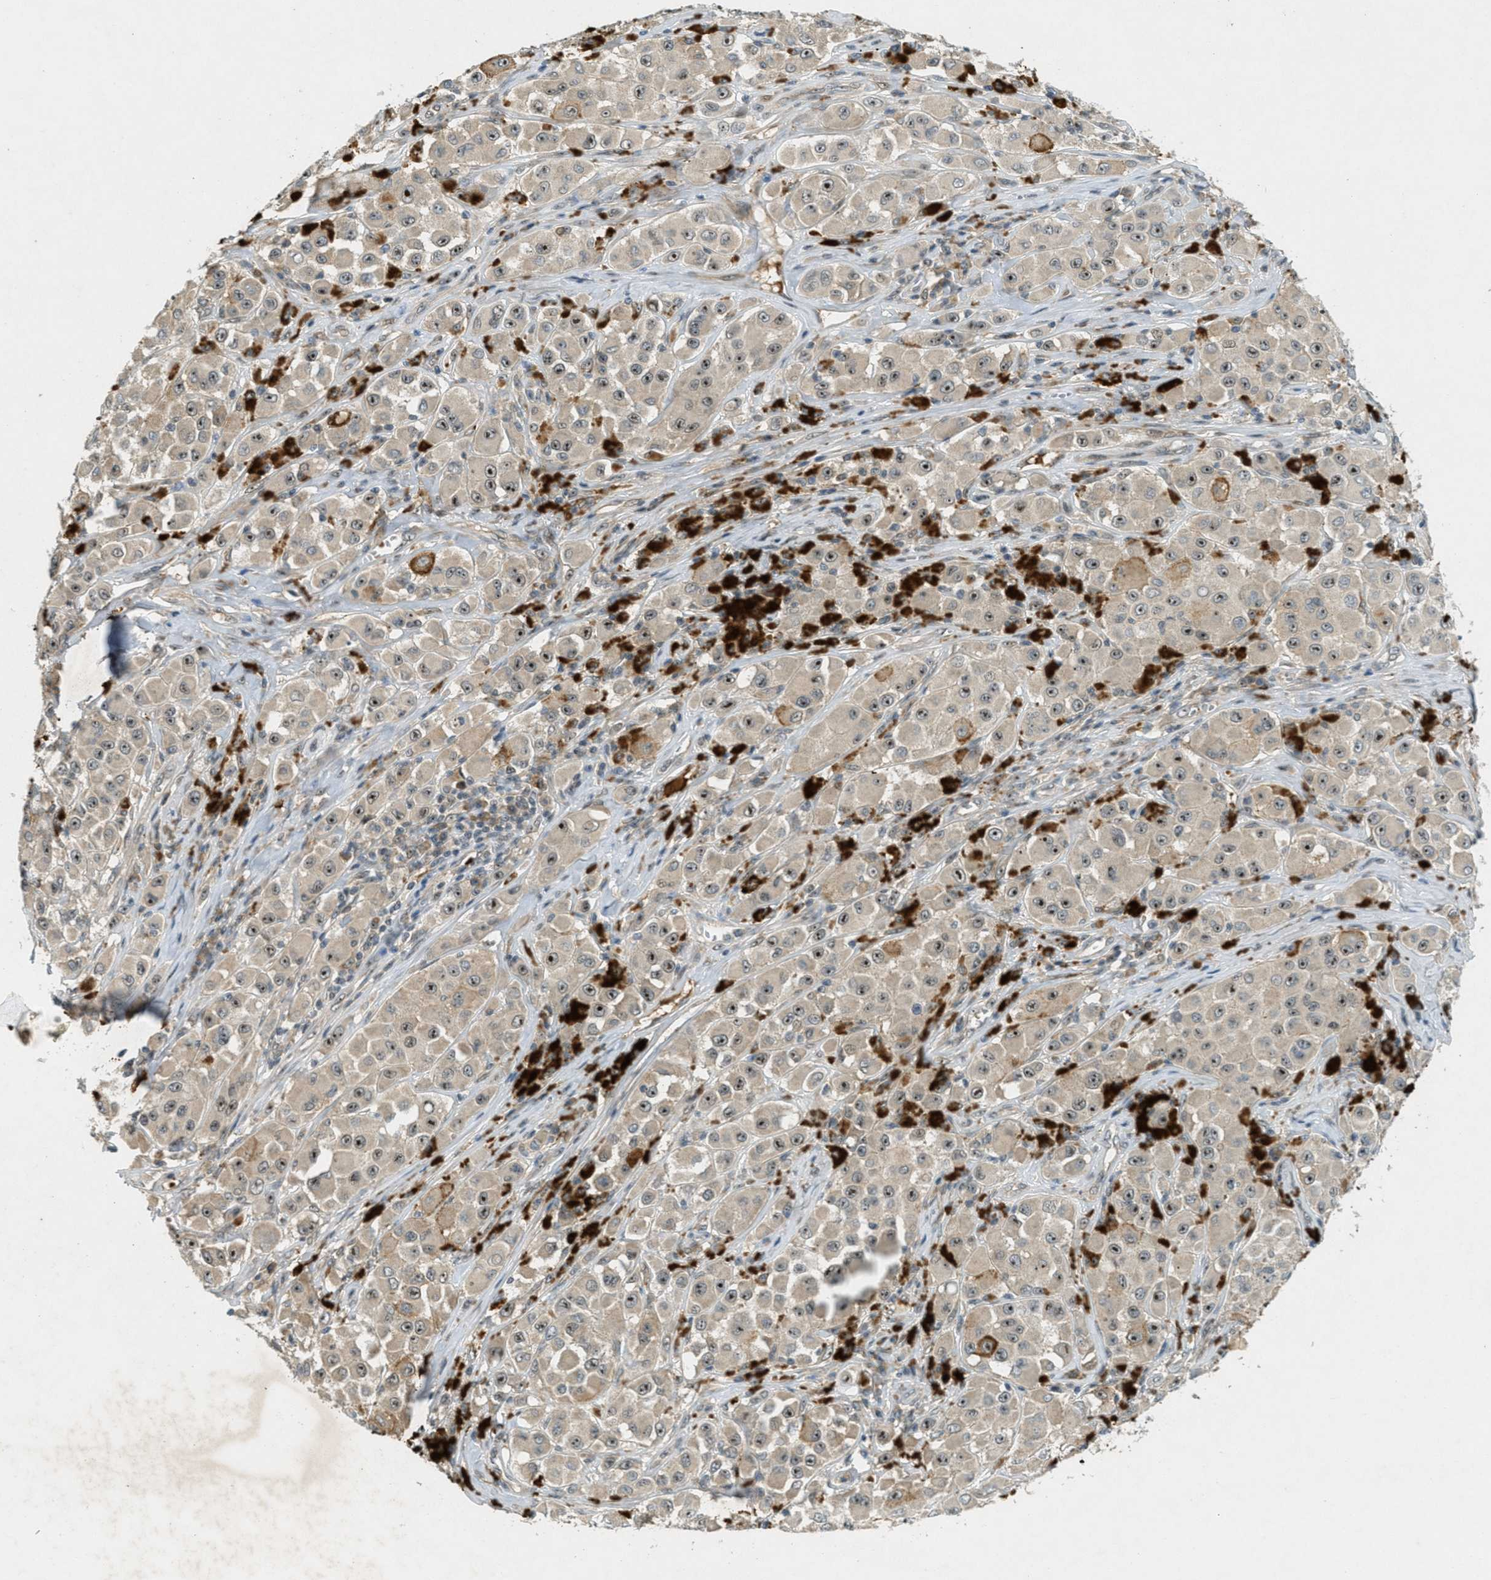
{"staining": {"intensity": "moderate", "quantity": ">75%", "location": "cytoplasmic/membranous,nuclear"}, "tissue": "melanoma", "cell_type": "Tumor cells", "image_type": "cancer", "snomed": [{"axis": "morphology", "description": "Malignant melanoma, NOS"}, {"axis": "topography", "description": "Skin"}], "caption": "IHC image of malignant melanoma stained for a protein (brown), which shows medium levels of moderate cytoplasmic/membranous and nuclear positivity in about >75% of tumor cells.", "gene": "STK11", "patient": {"sex": "male", "age": 84}}